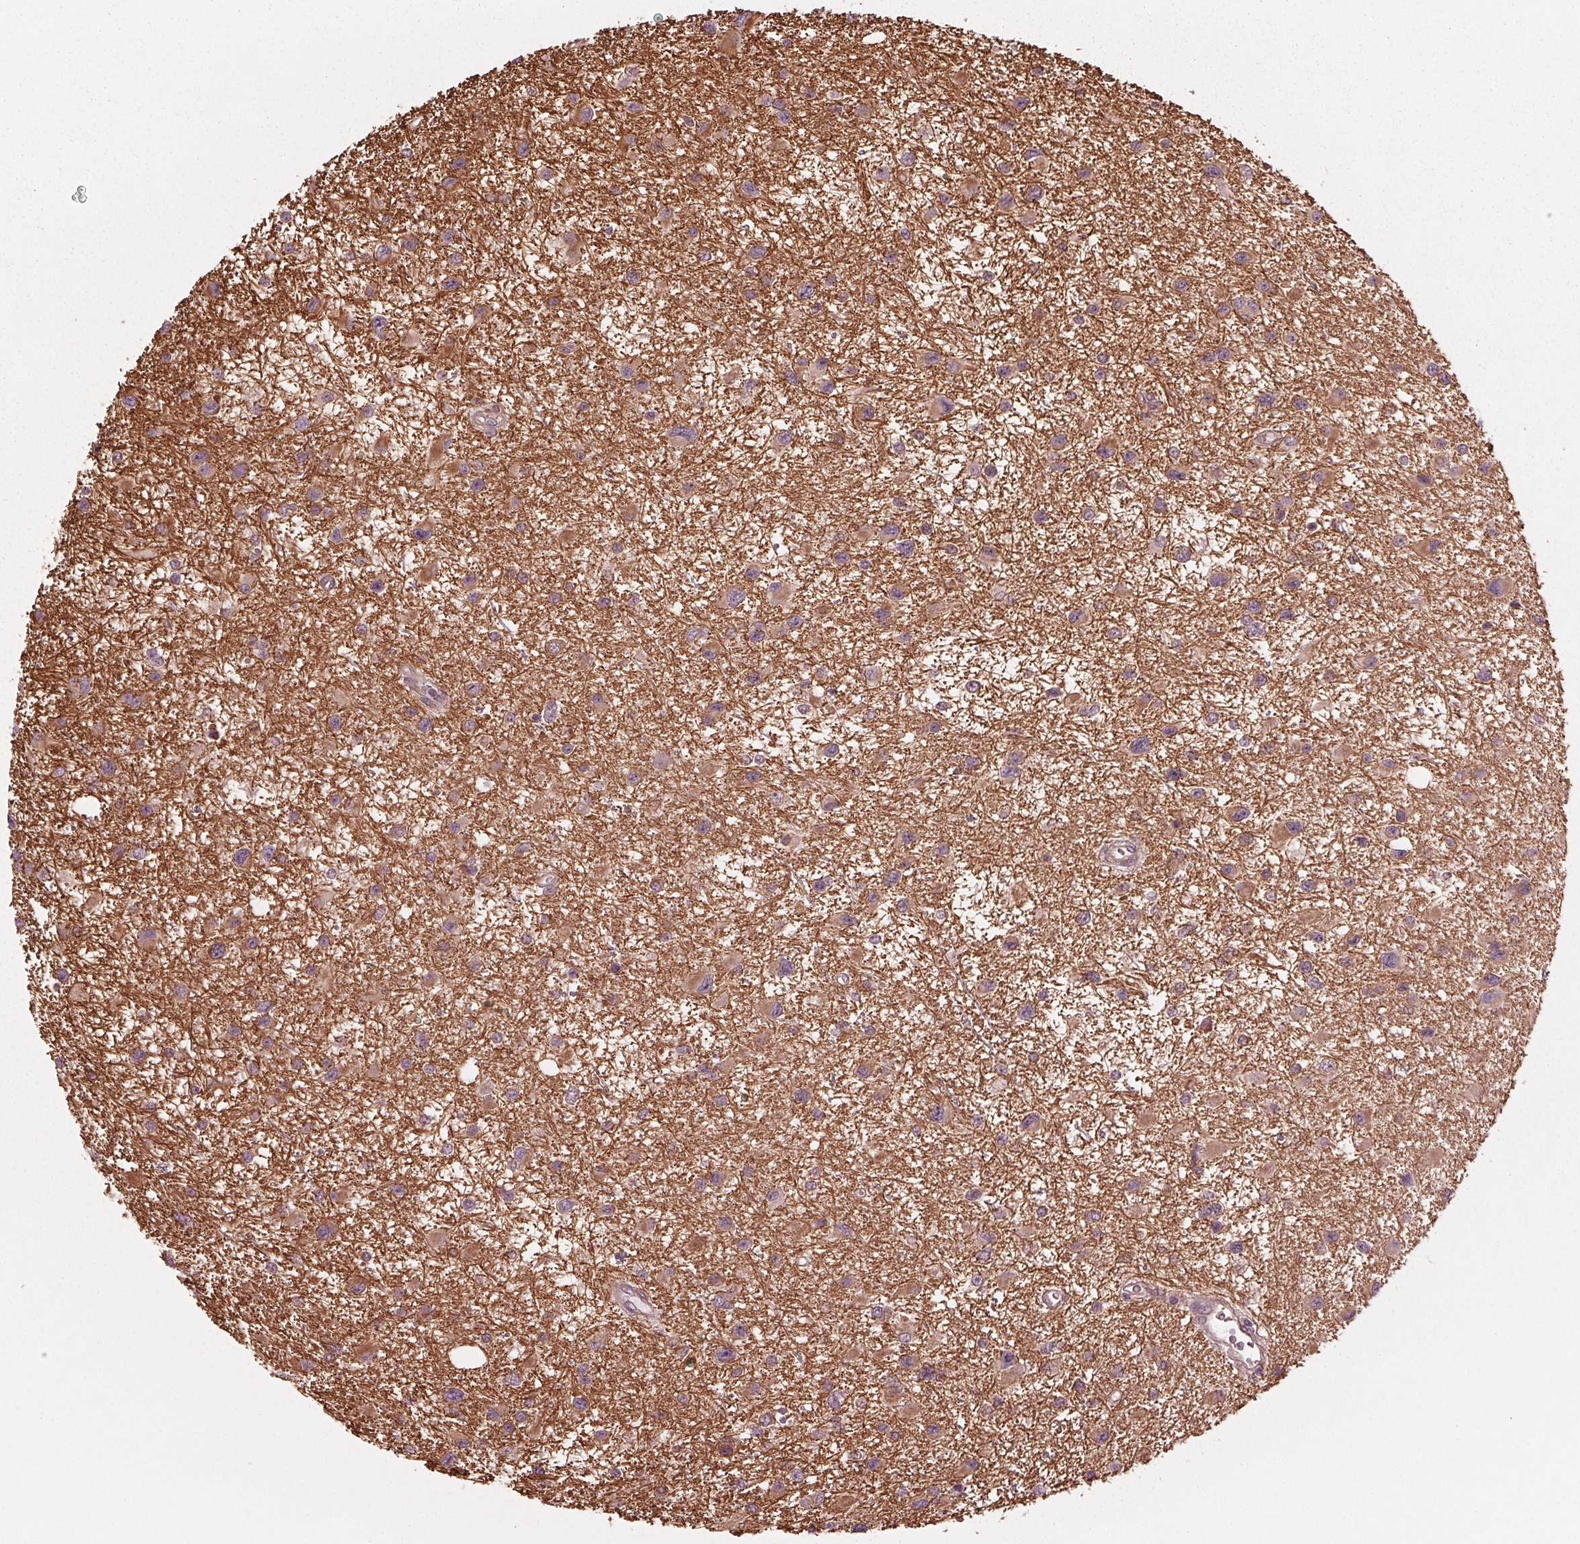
{"staining": {"intensity": "moderate", "quantity": ">75%", "location": "cytoplasmic/membranous"}, "tissue": "glioma", "cell_type": "Tumor cells", "image_type": "cancer", "snomed": [{"axis": "morphology", "description": "Glioma, malignant, Low grade"}, {"axis": "topography", "description": "Brain"}], "caption": "About >75% of tumor cells in human malignant glioma (low-grade) exhibit moderate cytoplasmic/membranous protein positivity as visualized by brown immunohistochemical staining.", "gene": "CMIP", "patient": {"sex": "female", "age": 32}}